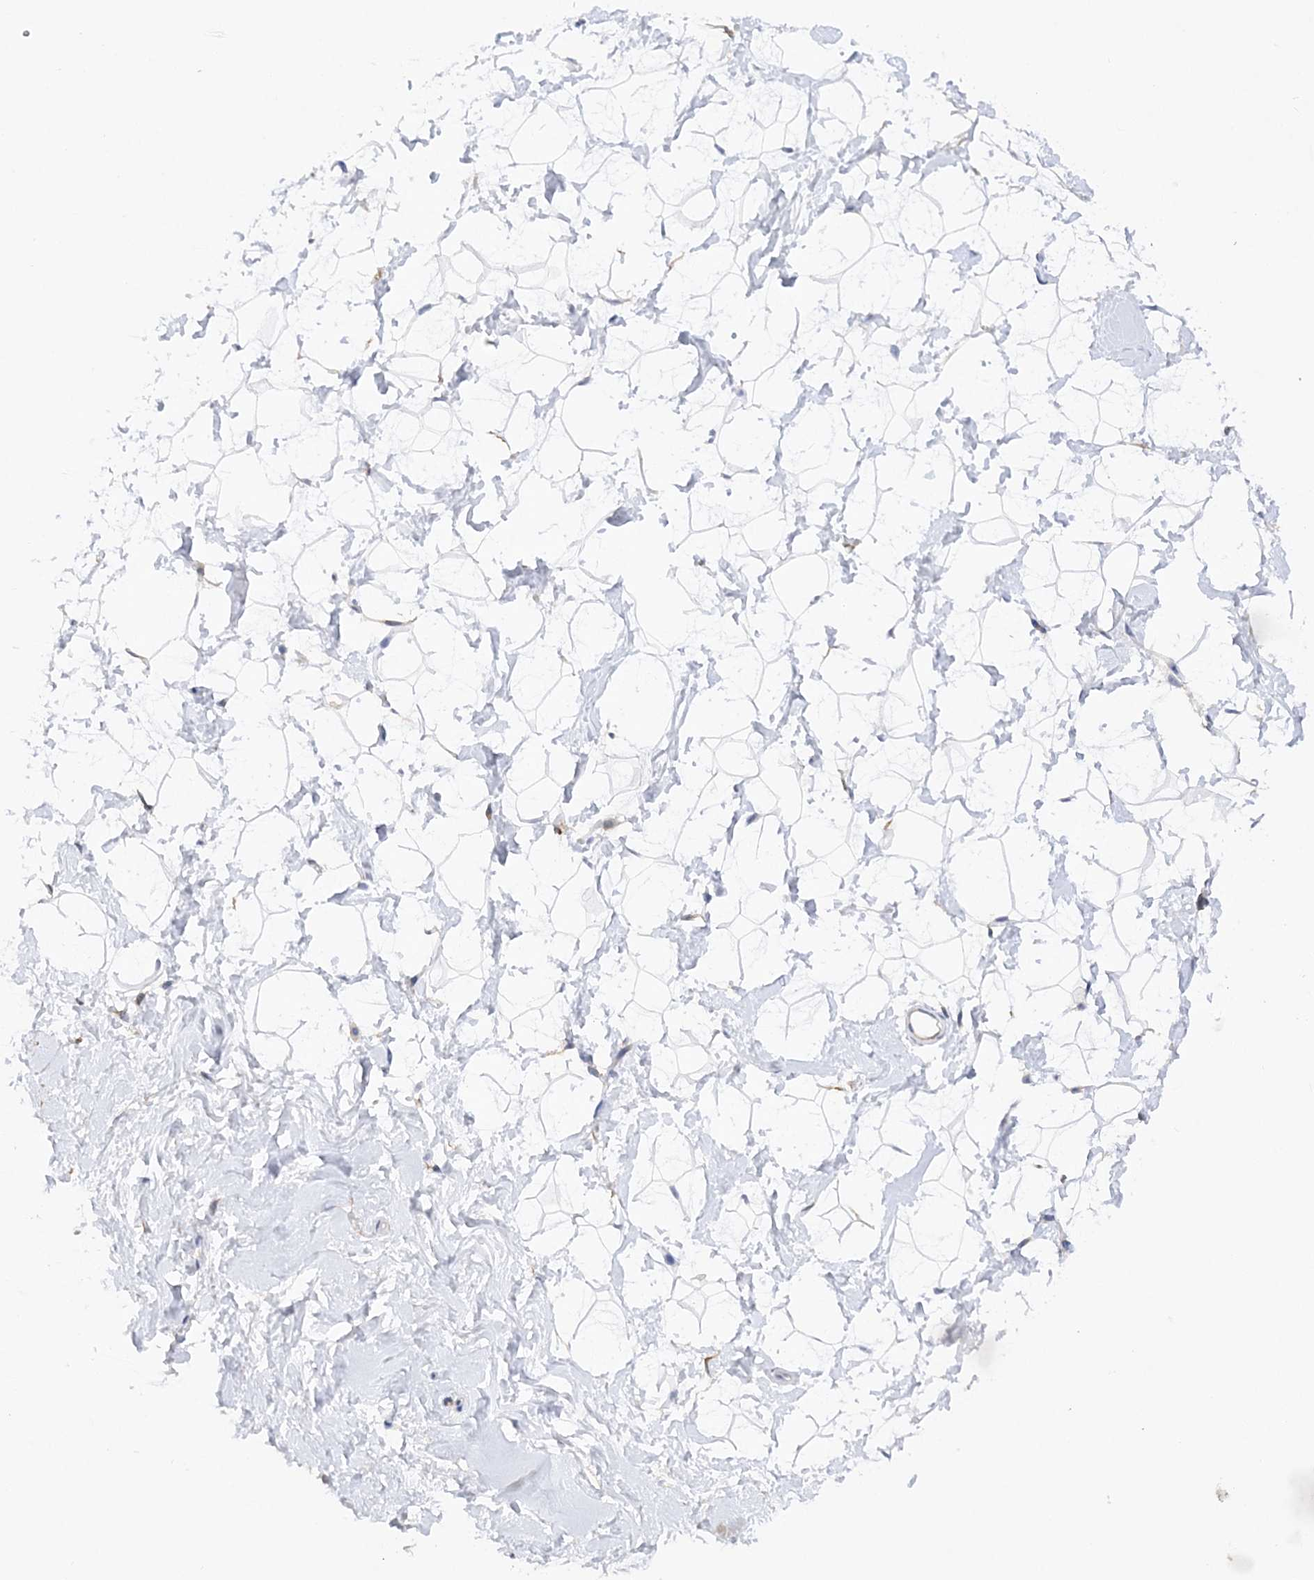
{"staining": {"intensity": "negative", "quantity": "none", "location": "none"}, "tissue": "breast", "cell_type": "Adipocytes", "image_type": "normal", "snomed": [{"axis": "morphology", "description": "Normal tissue, NOS"}, {"axis": "morphology", "description": "Adenoma, NOS"}, {"axis": "topography", "description": "Breast"}], "caption": "Immunohistochemistry (IHC) micrograph of unremarkable breast: breast stained with DAB (3,3'-diaminobenzidine) reveals no significant protein staining in adipocytes. Nuclei are stained in blue.", "gene": "RPEL1", "patient": {"sex": "female", "age": 23}}